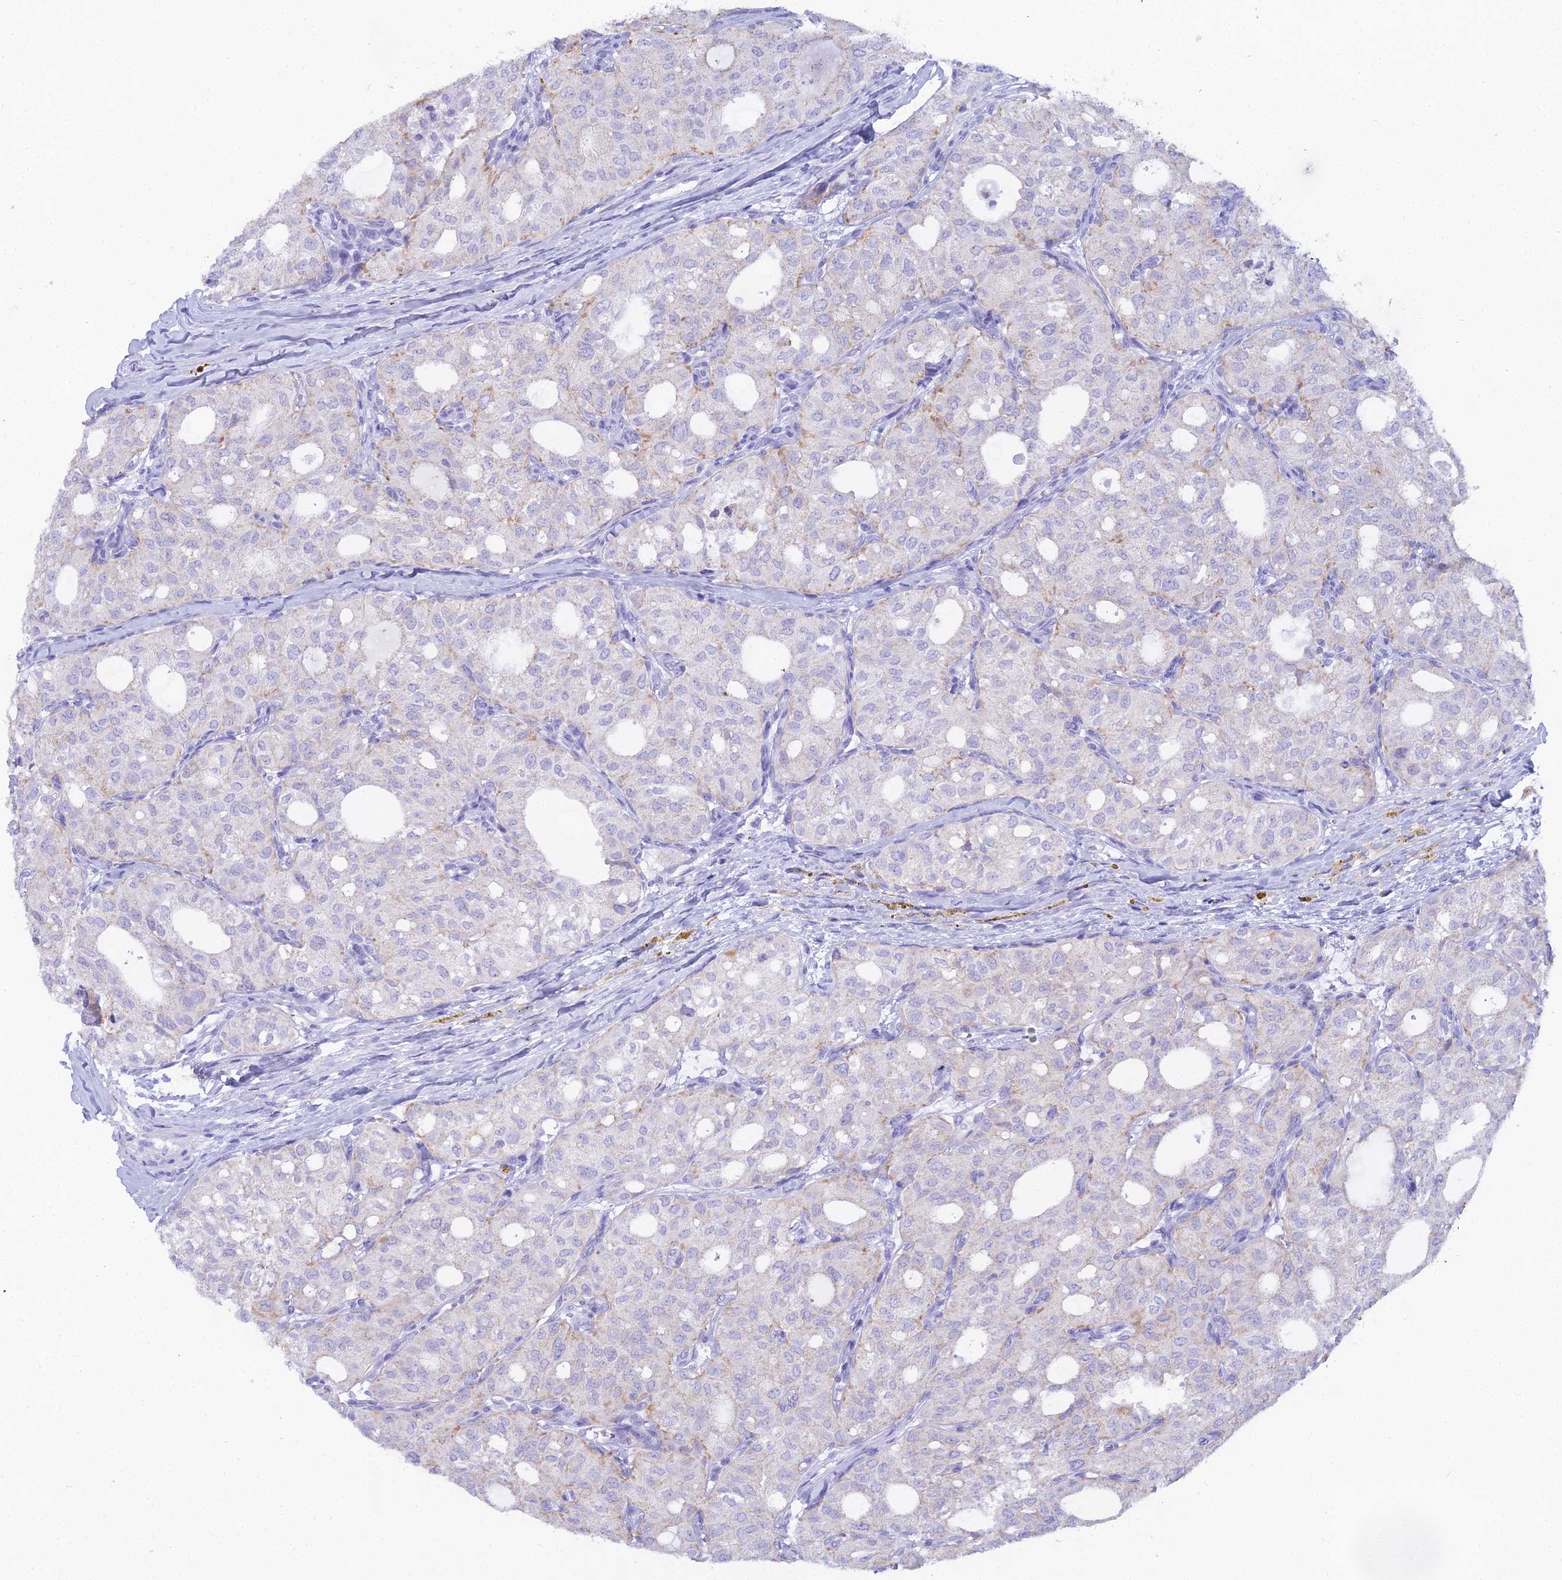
{"staining": {"intensity": "moderate", "quantity": "<25%", "location": "cytoplasmic/membranous"}, "tissue": "thyroid cancer", "cell_type": "Tumor cells", "image_type": "cancer", "snomed": [{"axis": "morphology", "description": "Follicular adenoma carcinoma, NOS"}, {"axis": "topography", "description": "Thyroid gland"}], "caption": "Immunohistochemistry (DAB) staining of human follicular adenoma carcinoma (thyroid) reveals moderate cytoplasmic/membranous protein expression in about <25% of tumor cells.", "gene": "CGB2", "patient": {"sex": "male", "age": 75}}